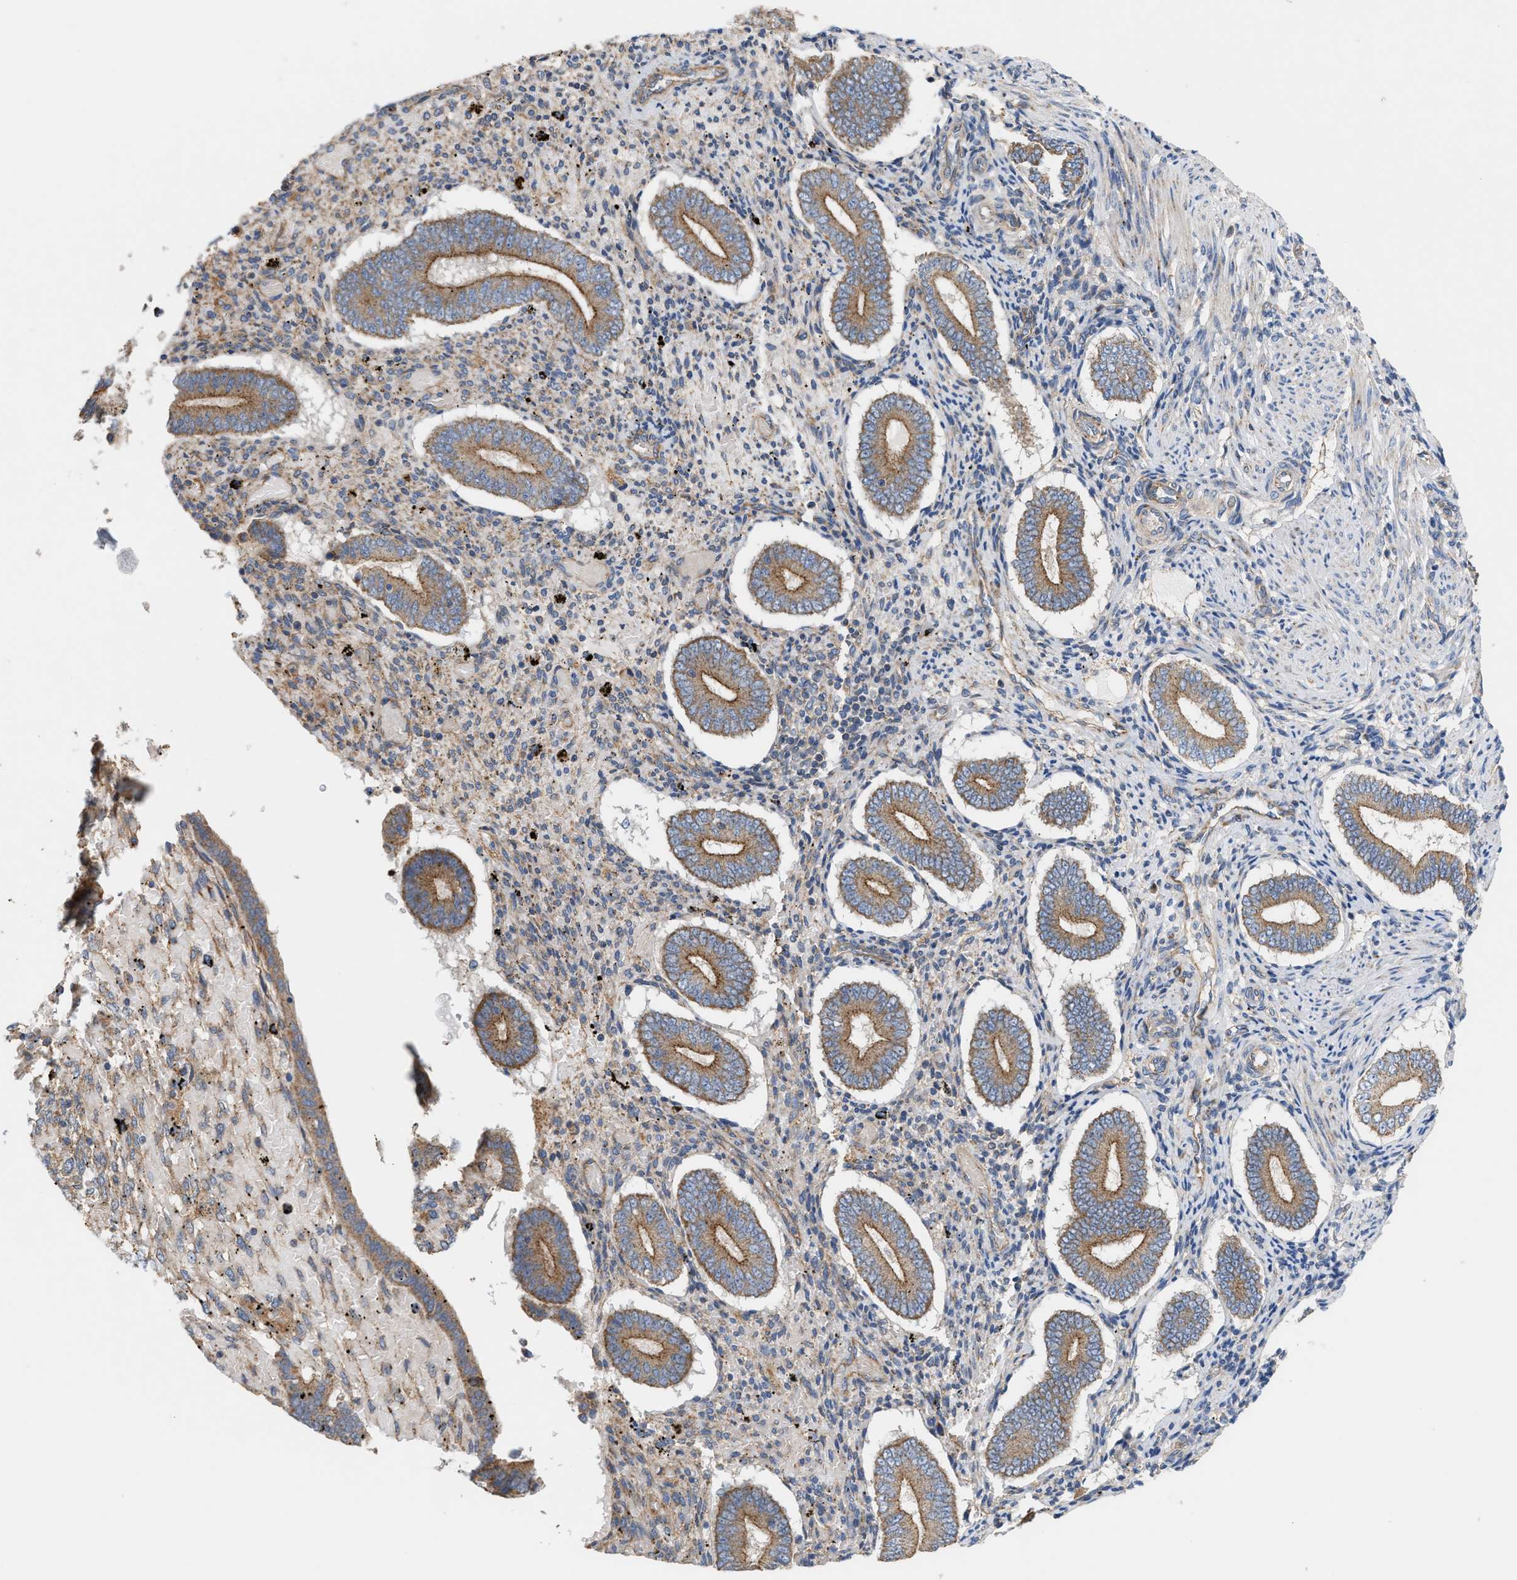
{"staining": {"intensity": "negative", "quantity": "none", "location": "none"}, "tissue": "endometrium", "cell_type": "Cells in endometrial stroma", "image_type": "normal", "snomed": [{"axis": "morphology", "description": "Normal tissue, NOS"}, {"axis": "topography", "description": "Endometrium"}], "caption": "Cells in endometrial stroma show no significant protein expression in benign endometrium. (DAB immunohistochemistry (IHC) visualized using brightfield microscopy, high magnification).", "gene": "OXSM", "patient": {"sex": "female", "age": 42}}